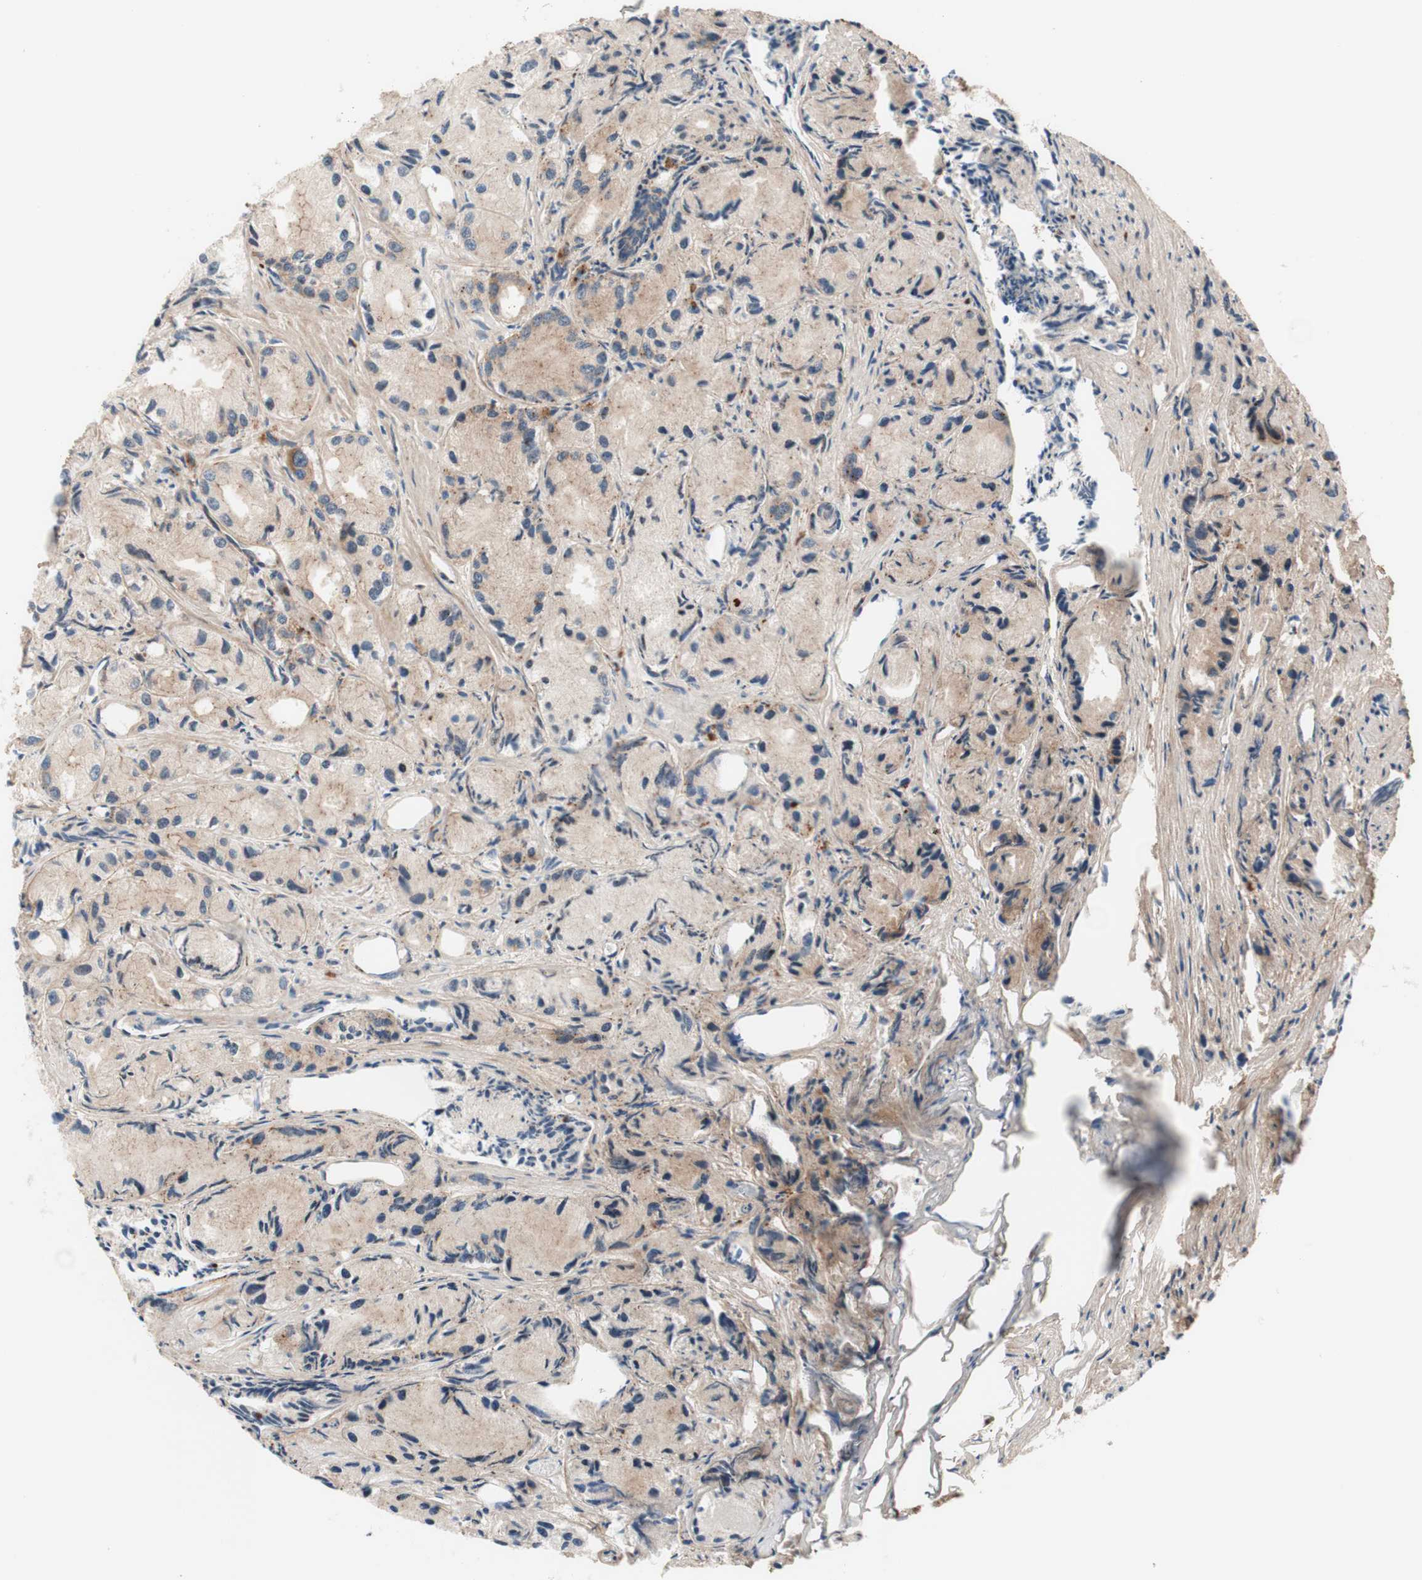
{"staining": {"intensity": "weak", "quantity": ">75%", "location": "cytoplasmic/membranous"}, "tissue": "prostate cancer", "cell_type": "Tumor cells", "image_type": "cancer", "snomed": [{"axis": "morphology", "description": "Adenocarcinoma, Low grade"}, {"axis": "topography", "description": "Prostate"}], "caption": "Human prostate cancer stained for a protein (brown) reveals weak cytoplasmic/membranous positive expression in about >75% of tumor cells.", "gene": "CCN4", "patient": {"sex": "male", "age": 72}}